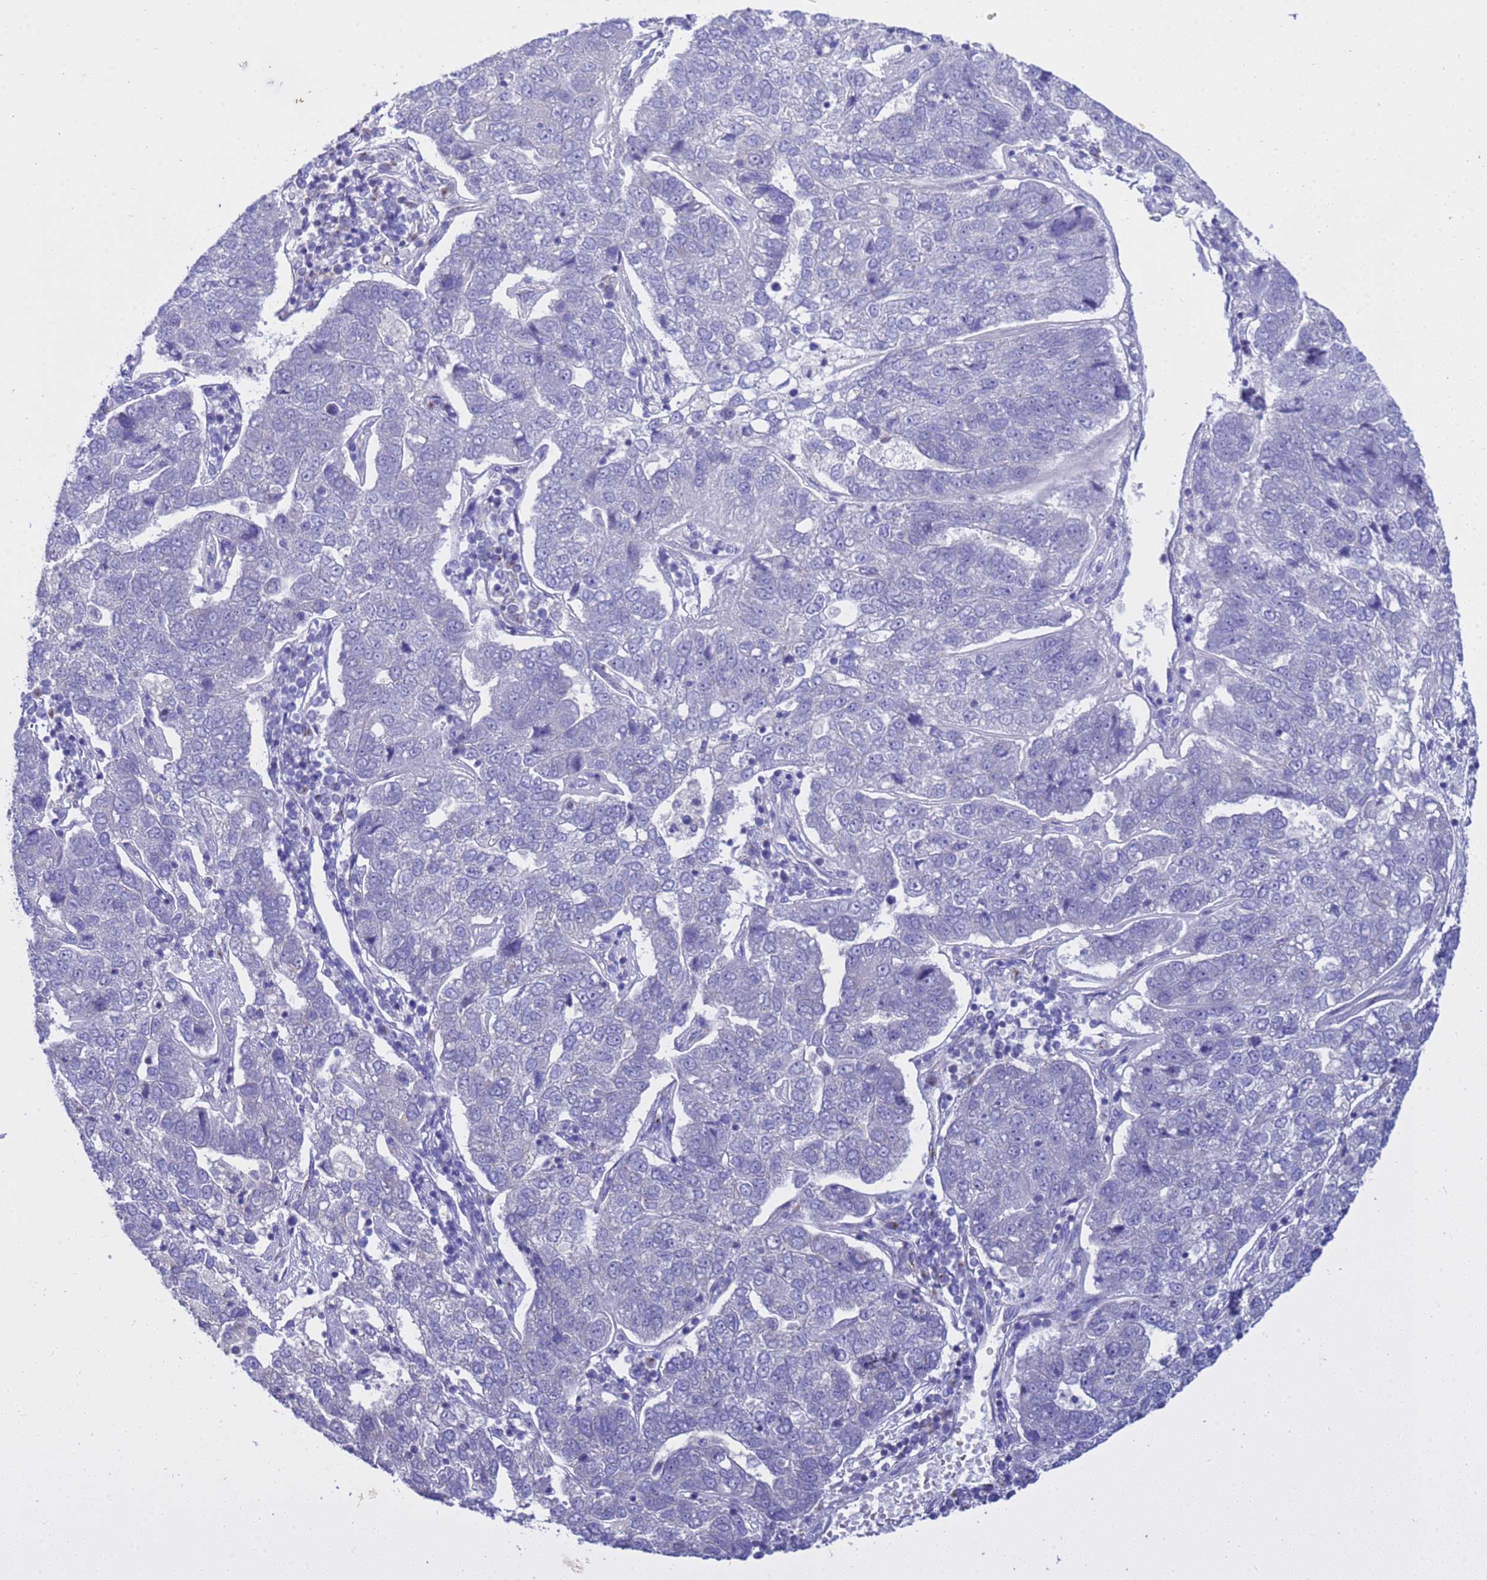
{"staining": {"intensity": "negative", "quantity": "none", "location": "none"}, "tissue": "pancreatic cancer", "cell_type": "Tumor cells", "image_type": "cancer", "snomed": [{"axis": "morphology", "description": "Adenocarcinoma, NOS"}, {"axis": "topography", "description": "Pancreas"}], "caption": "Pancreatic cancer (adenocarcinoma) stained for a protein using immunohistochemistry exhibits no staining tumor cells.", "gene": "ANAPC1", "patient": {"sex": "female", "age": 61}}